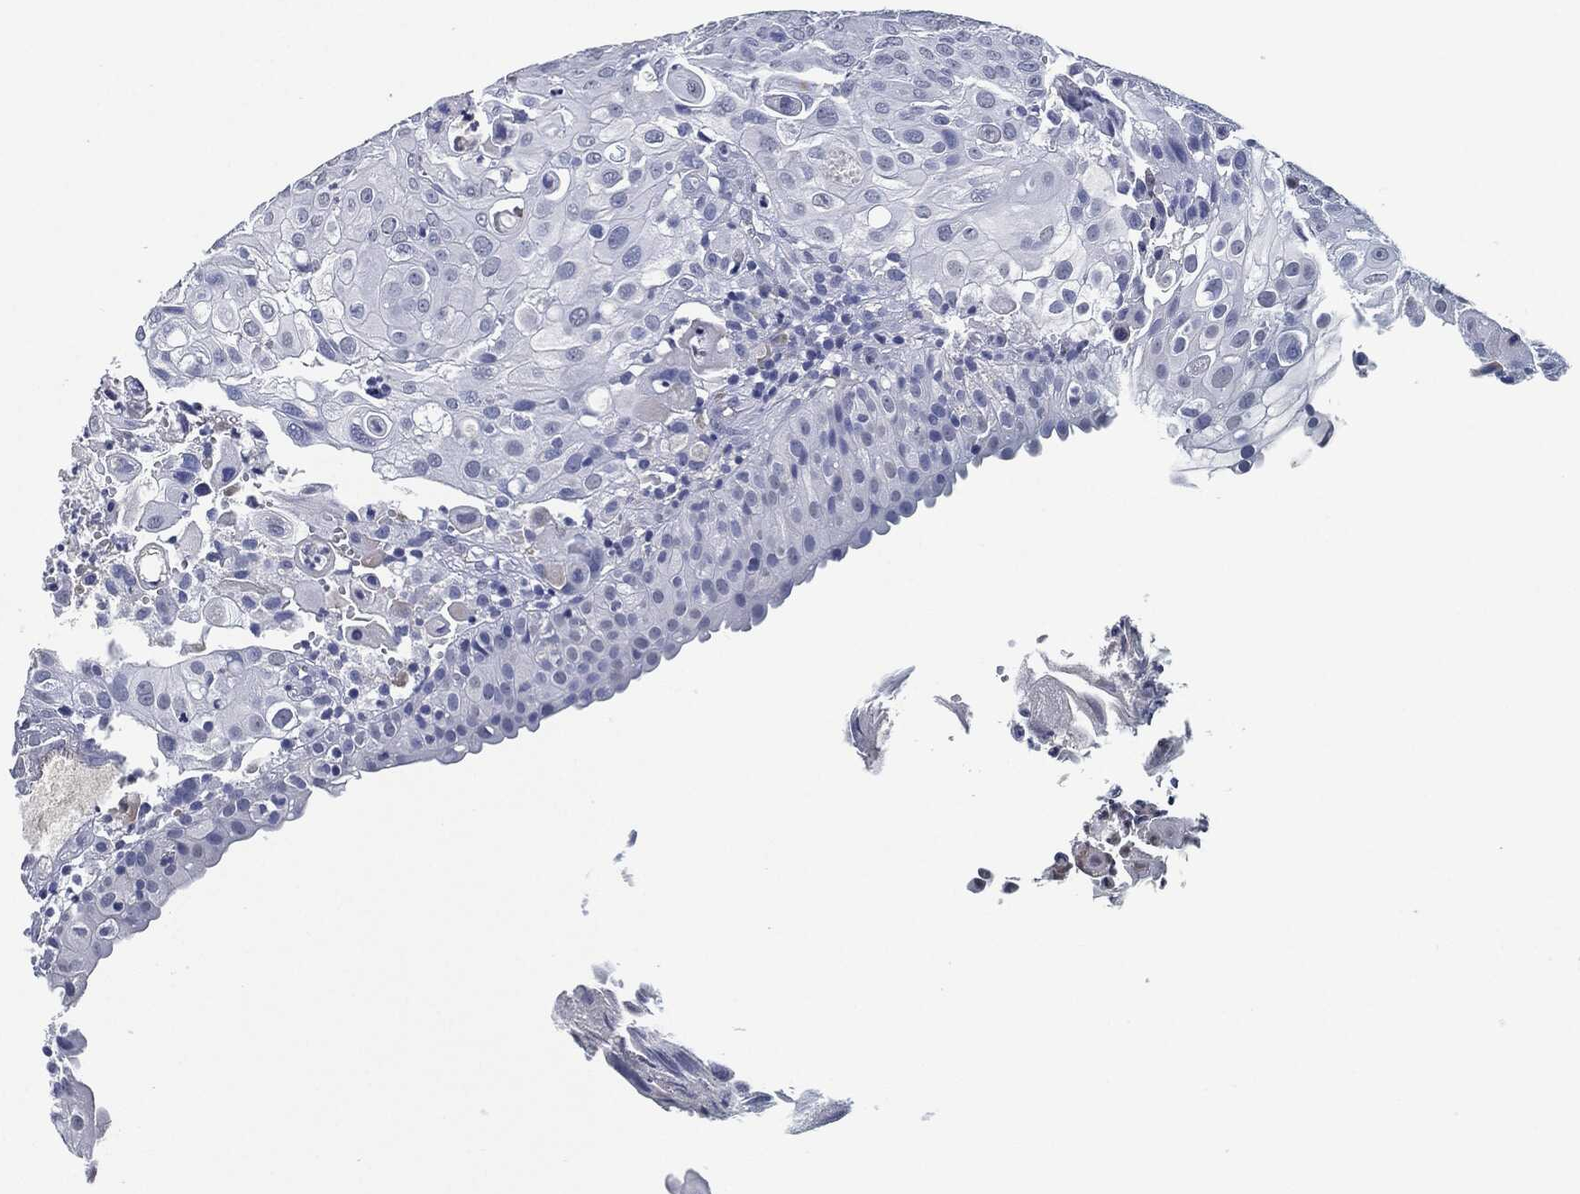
{"staining": {"intensity": "negative", "quantity": "none", "location": "none"}, "tissue": "urothelial cancer", "cell_type": "Tumor cells", "image_type": "cancer", "snomed": [{"axis": "morphology", "description": "Urothelial carcinoma, High grade"}, {"axis": "topography", "description": "Urinary bladder"}], "caption": "A micrograph of human urothelial carcinoma (high-grade) is negative for staining in tumor cells.", "gene": "SIGLEC7", "patient": {"sex": "female", "age": 79}}